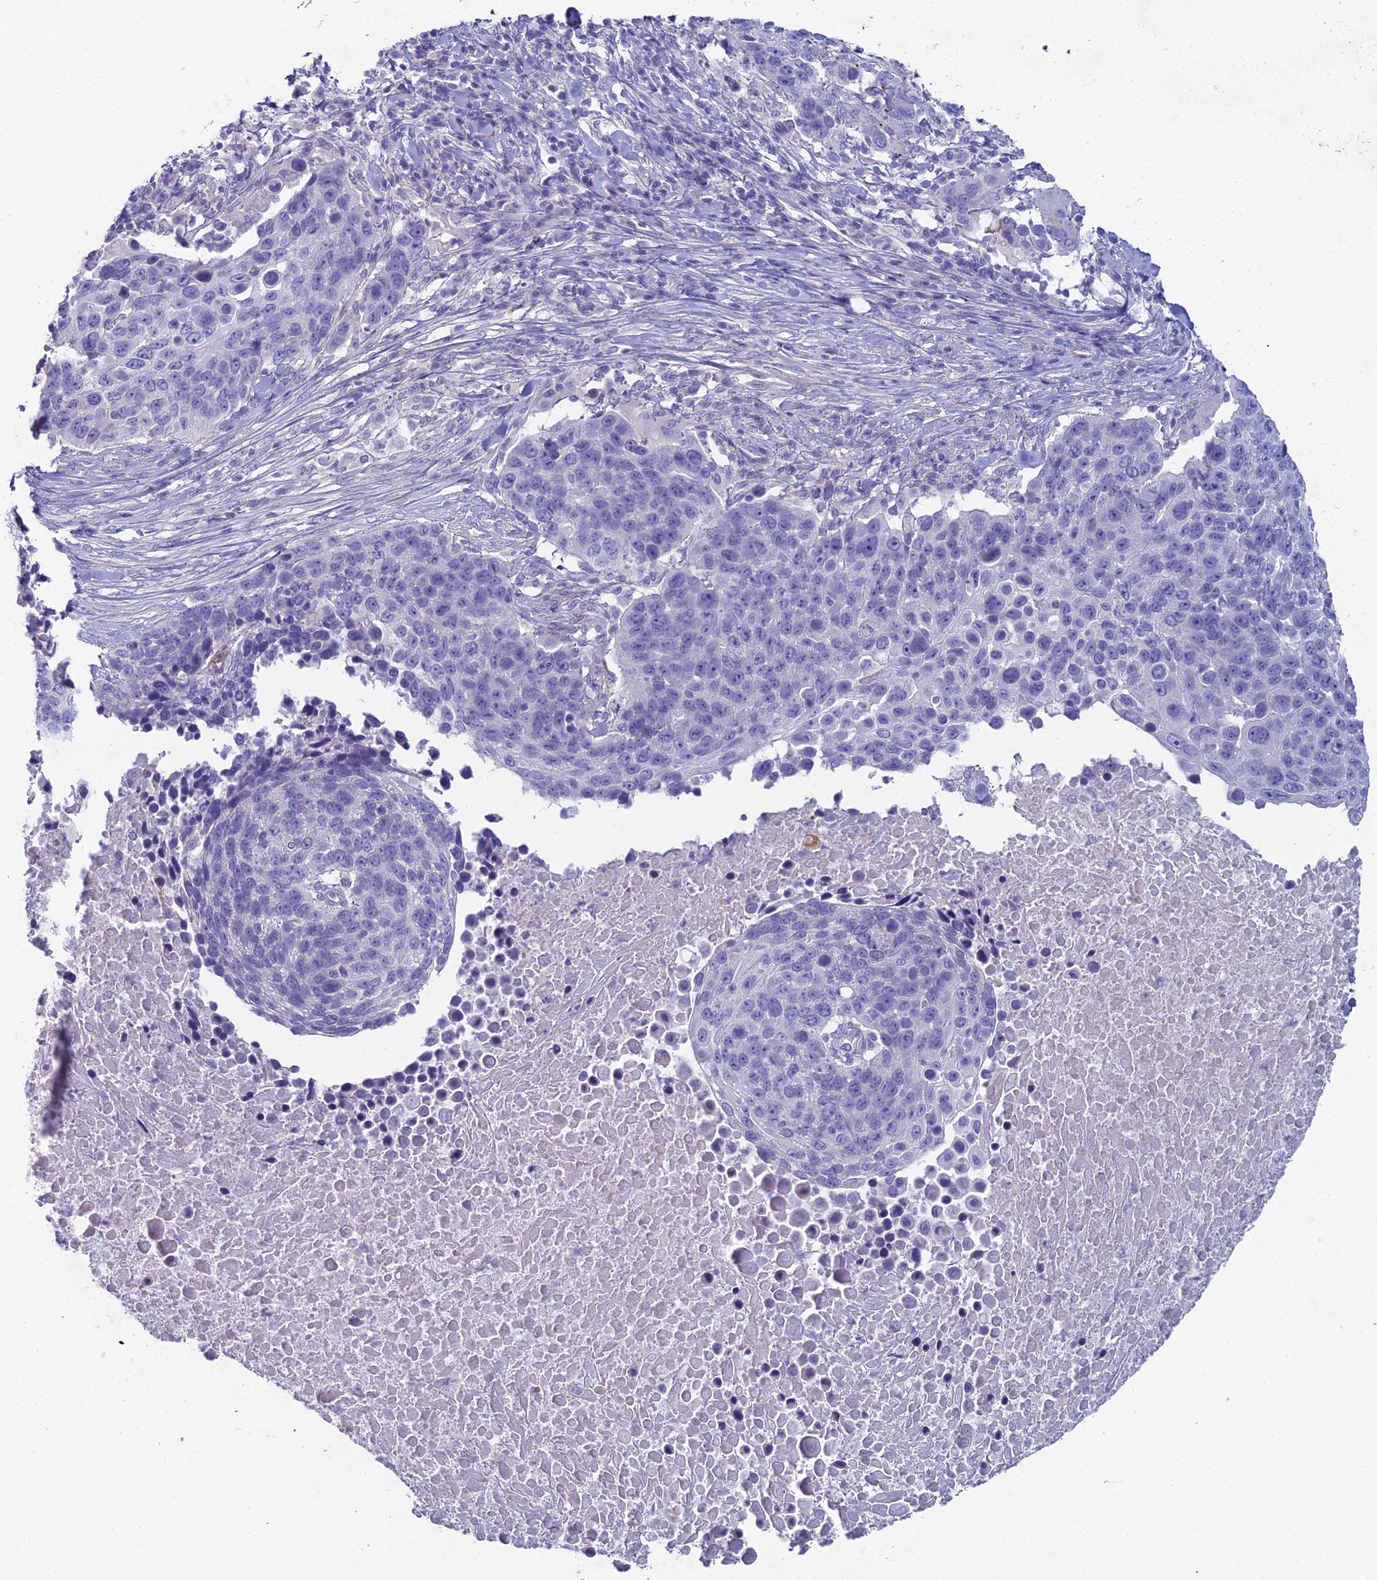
{"staining": {"intensity": "negative", "quantity": "none", "location": "none"}, "tissue": "lung cancer", "cell_type": "Tumor cells", "image_type": "cancer", "snomed": [{"axis": "morphology", "description": "Normal tissue, NOS"}, {"axis": "morphology", "description": "Squamous cell carcinoma, NOS"}, {"axis": "topography", "description": "Lymph node"}, {"axis": "topography", "description": "Lung"}], "caption": "Lung cancer (squamous cell carcinoma) was stained to show a protein in brown. There is no significant expression in tumor cells. (DAB IHC with hematoxylin counter stain).", "gene": "NCAM1", "patient": {"sex": "male", "age": 66}}